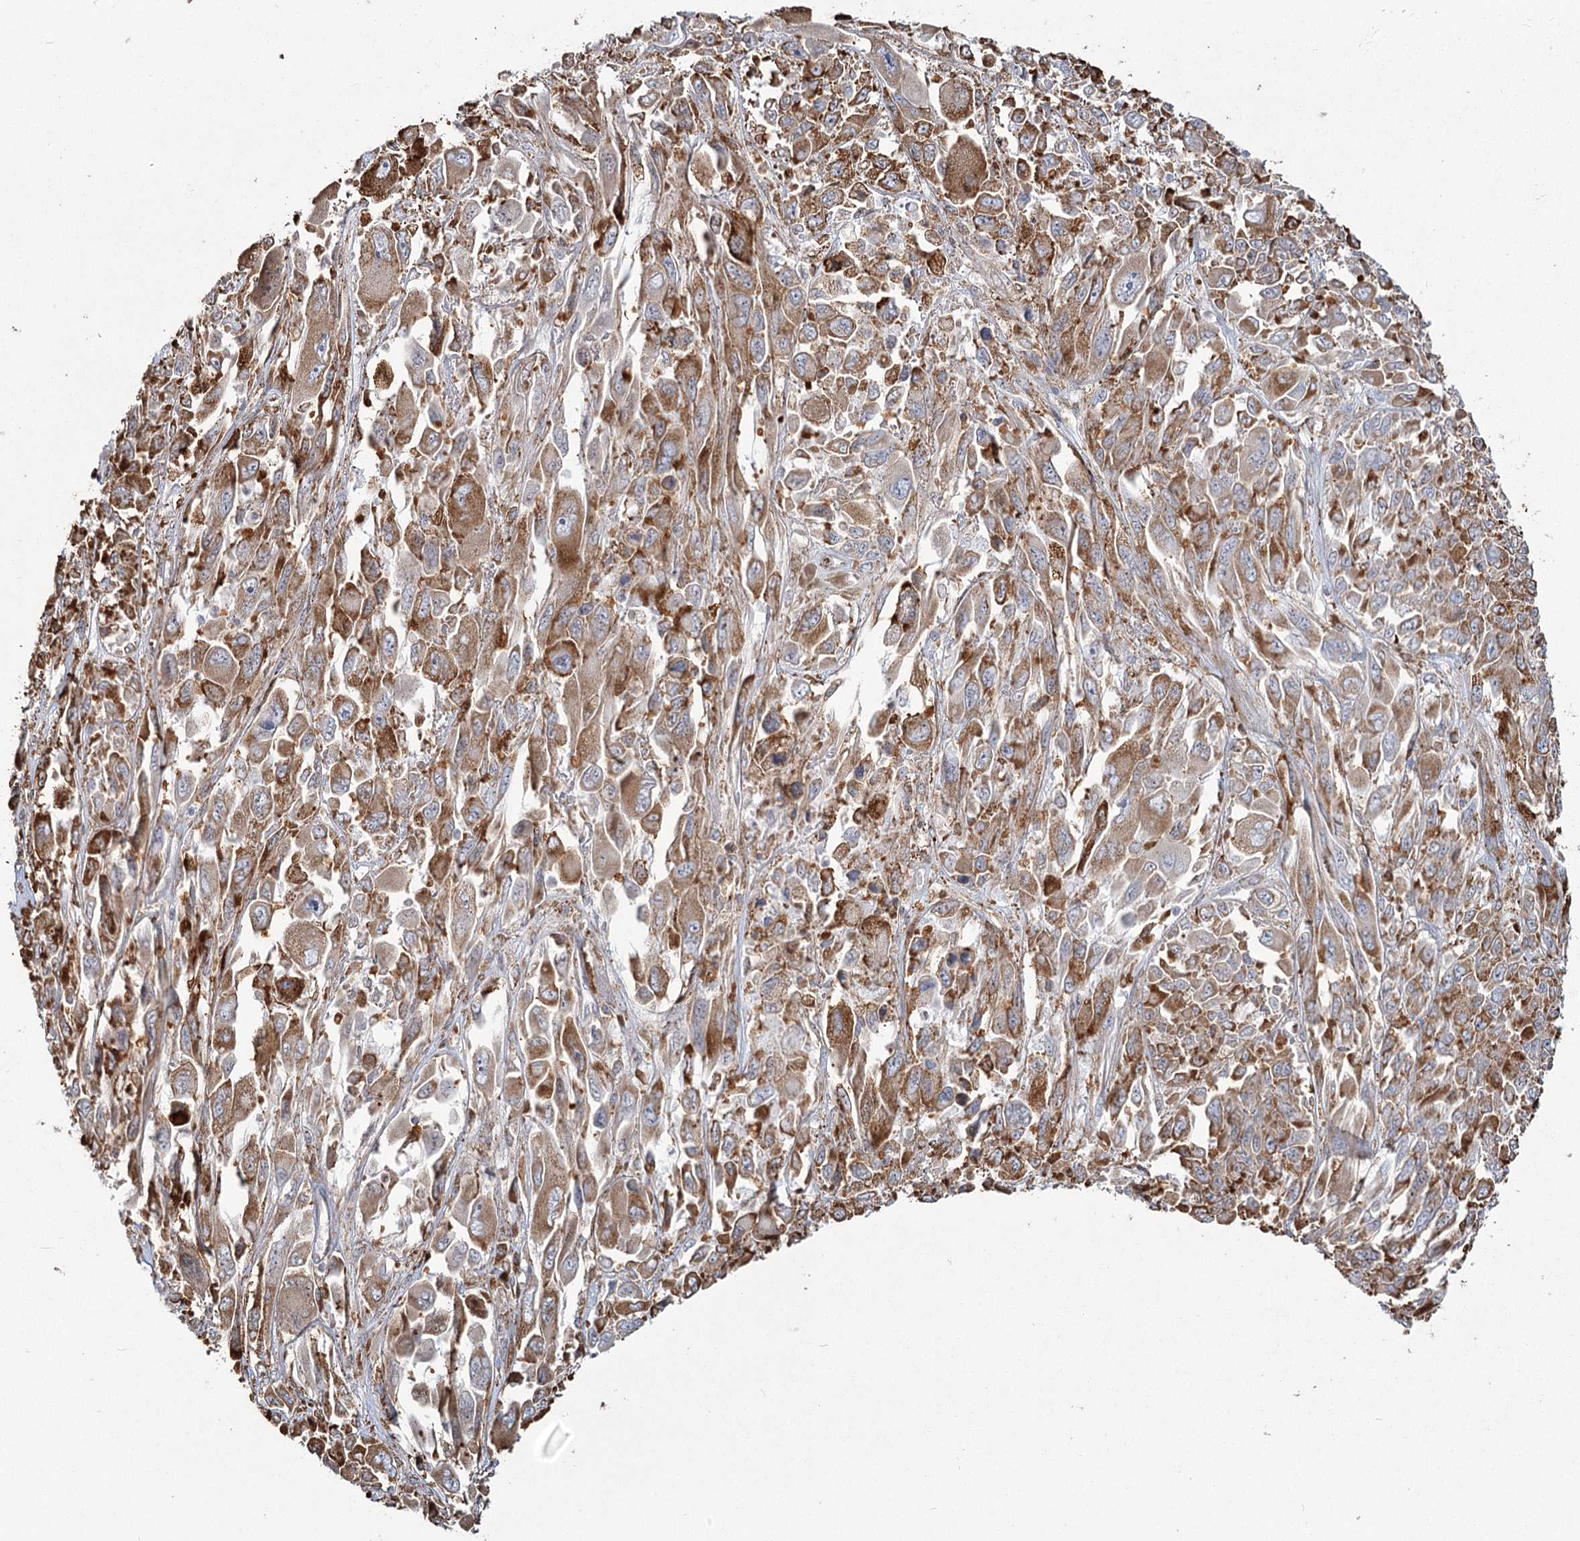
{"staining": {"intensity": "moderate", "quantity": ">75%", "location": "cytoplasmic/membranous"}, "tissue": "melanoma", "cell_type": "Tumor cells", "image_type": "cancer", "snomed": [{"axis": "morphology", "description": "Malignant melanoma, NOS"}, {"axis": "topography", "description": "Skin"}], "caption": "This image reveals immunohistochemistry (IHC) staining of malignant melanoma, with medium moderate cytoplasmic/membranous staining in about >75% of tumor cells.", "gene": "ZCCHC9", "patient": {"sex": "female", "age": 91}}